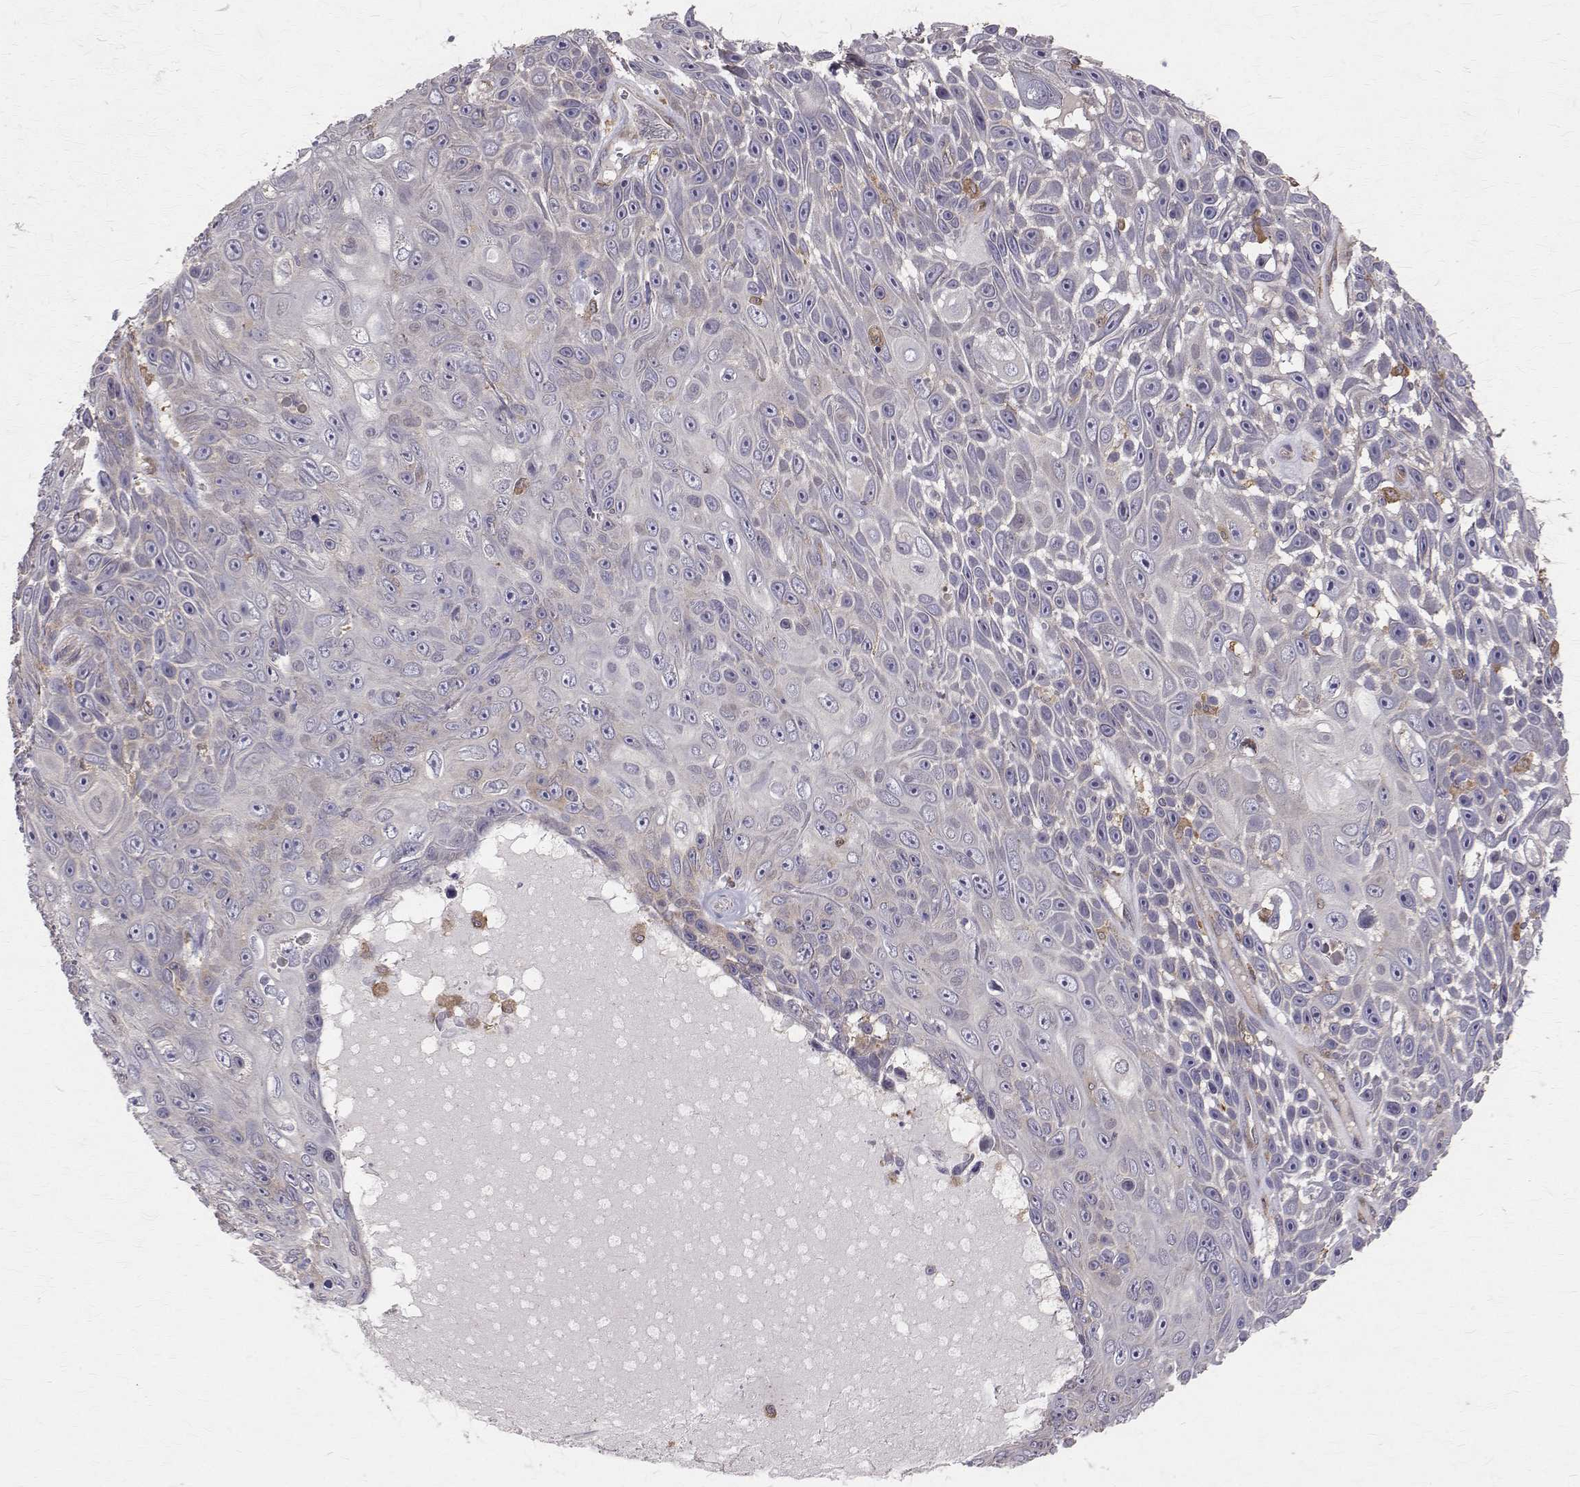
{"staining": {"intensity": "negative", "quantity": "none", "location": "none"}, "tissue": "skin cancer", "cell_type": "Tumor cells", "image_type": "cancer", "snomed": [{"axis": "morphology", "description": "Squamous cell carcinoma, NOS"}, {"axis": "topography", "description": "Skin"}], "caption": "Immunohistochemistry photomicrograph of neoplastic tissue: squamous cell carcinoma (skin) stained with DAB (3,3'-diaminobenzidine) demonstrates no significant protein expression in tumor cells.", "gene": "FARSB", "patient": {"sex": "male", "age": 82}}